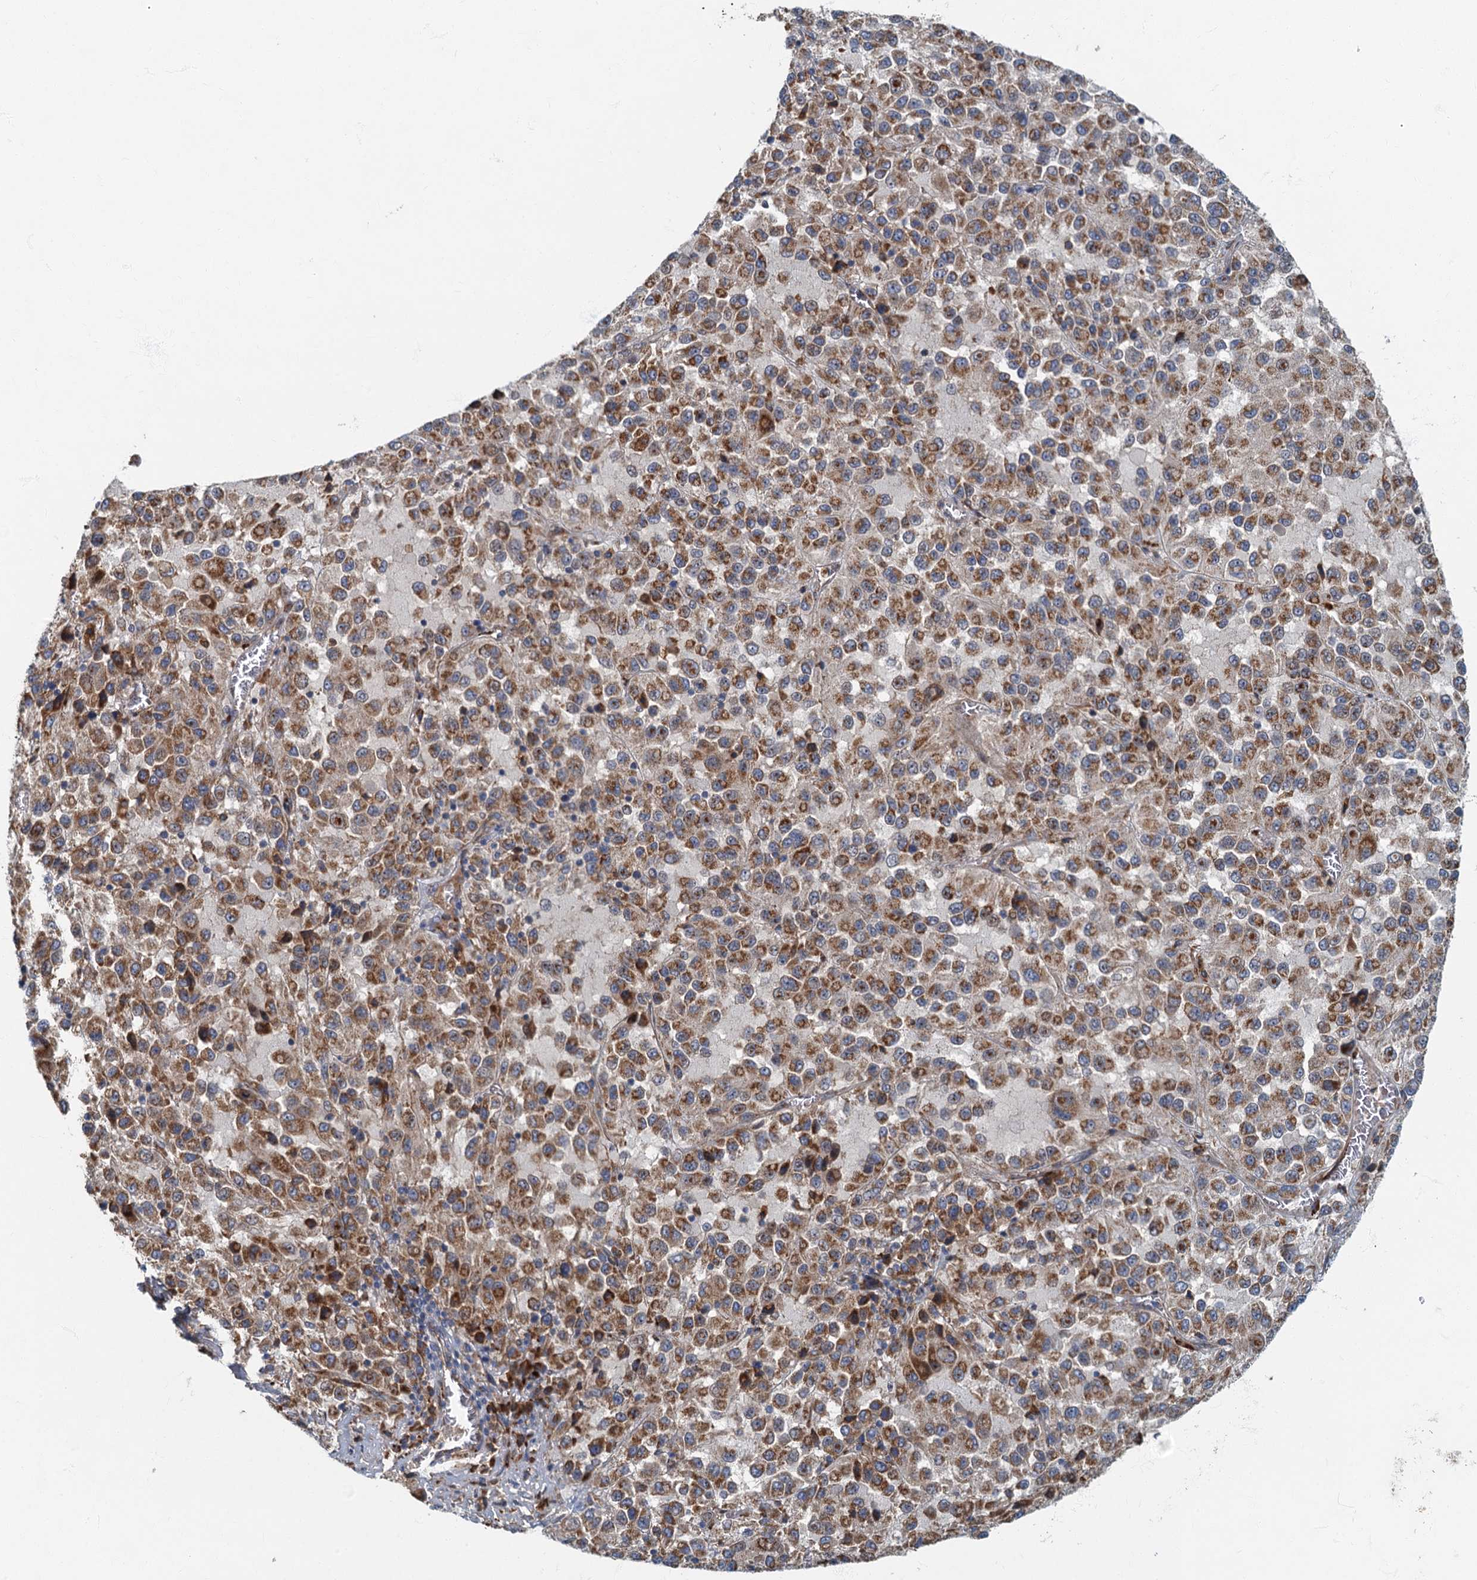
{"staining": {"intensity": "moderate", "quantity": ">75%", "location": "cytoplasmic/membranous"}, "tissue": "melanoma", "cell_type": "Tumor cells", "image_type": "cancer", "snomed": [{"axis": "morphology", "description": "Malignant melanoma, Metastatic site"}, {"axis": "topography", "description": "Lung"}], "caption": "Immunohistochemical staining of melanoma displays moderate cytoplasmic/membranous protein staining in about >75% of tumor cells. The staining is performed using DAB (3,3'-diaminobenzidine) brown chromogen to label protein expression. The nuclei are counter-stained blue using hematoxylin.", "gene": "SPDYC", "patient": {"sex": "male", "age": 64}}